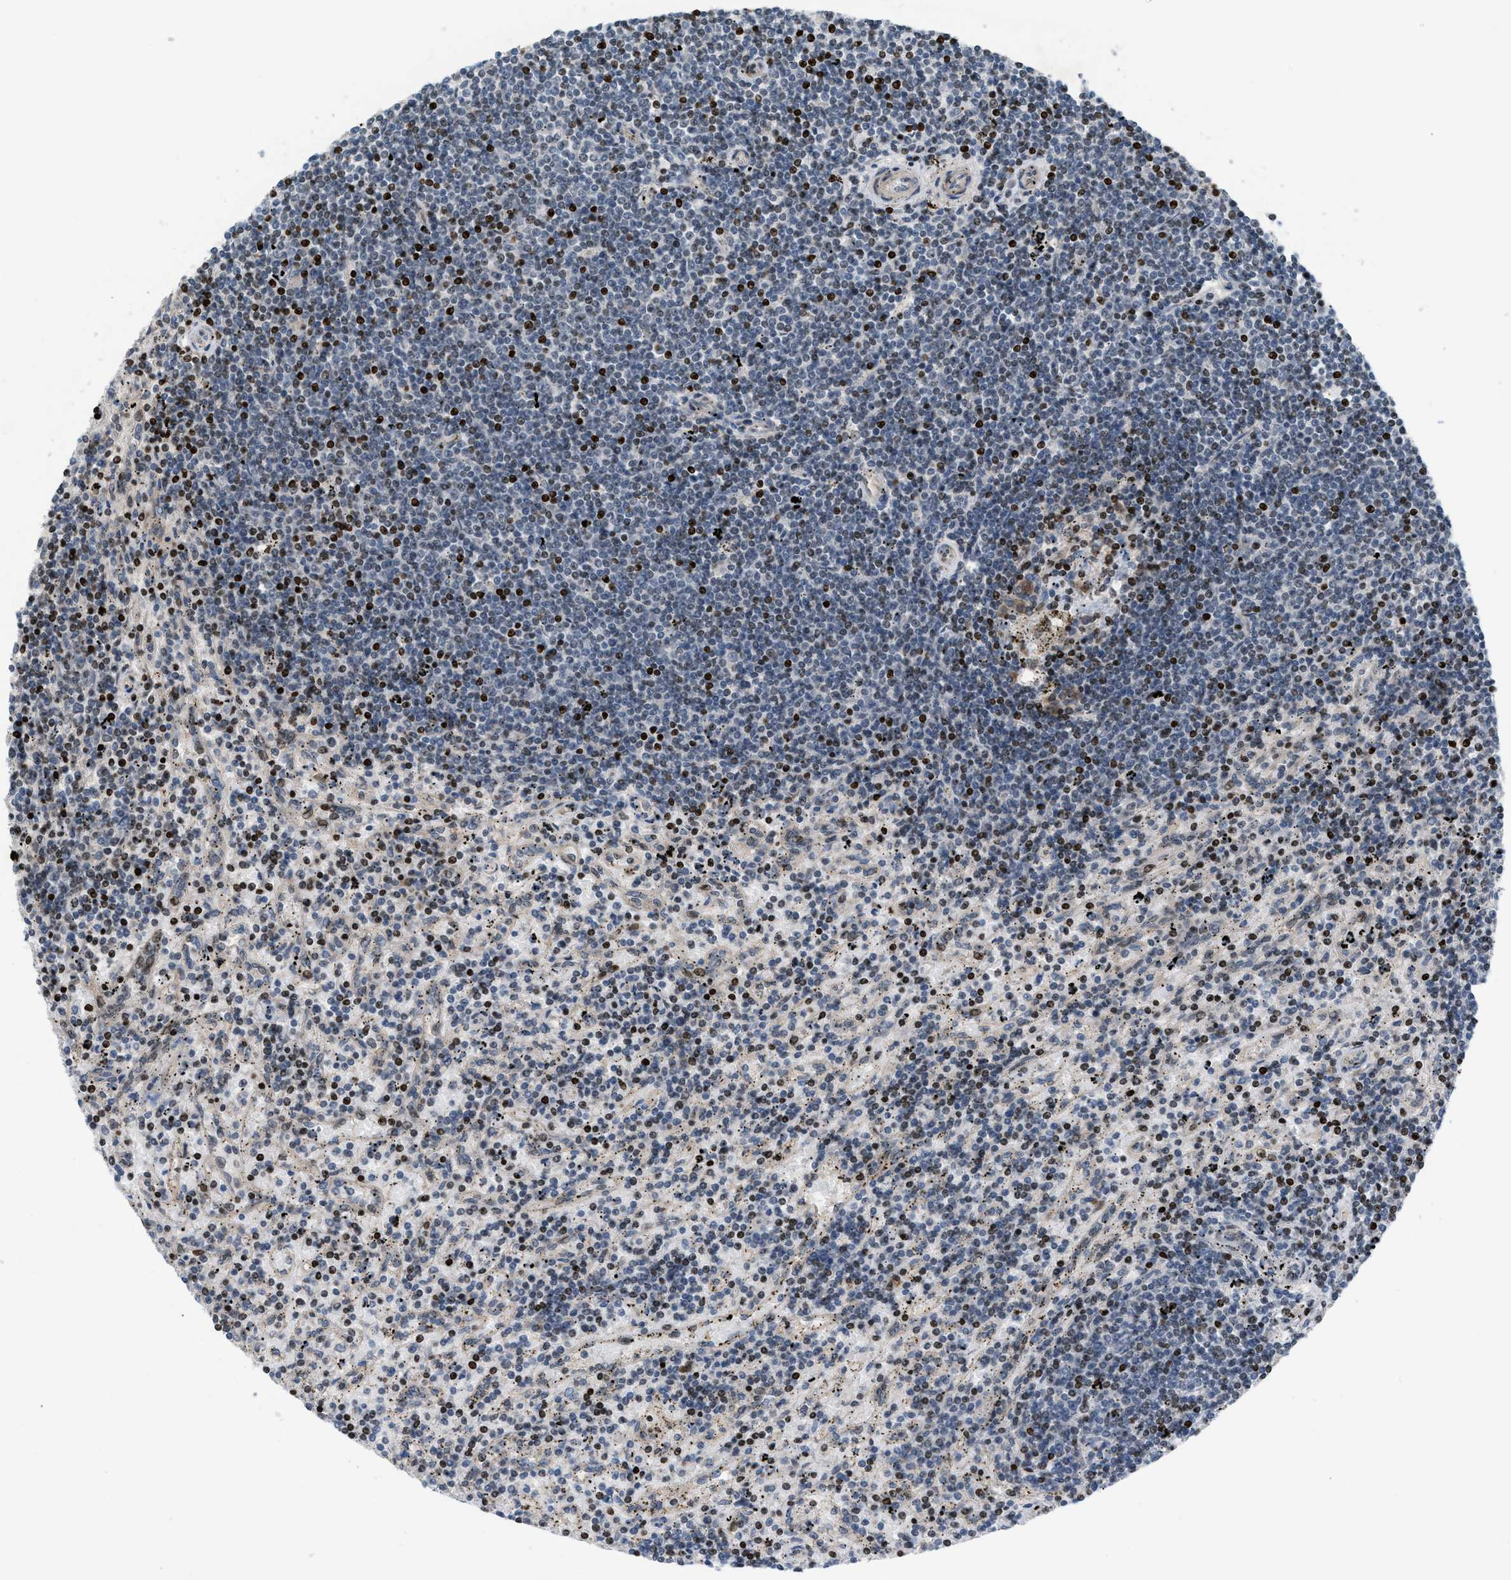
{"staining": {"intensity": "negative", "quantity": "none", "location": "none"}, "tissue": "lymphoma", "cell_type": "Tumor cells", "image_type": "cancer", "snomed": [{"axis": "morphology", "description": "Malignant lymphoma, non-Hodgkin's type, Low grade"}, {"axis": "topography", "description": "Spleen"}], "caption": "This is an immunohistochemistry photomicrograph of human malignant lymphoma, non-Hodgkin's type (low-grade). There is no staining in tumor cells.", "gene": "ZNF276", "patient": {"sex": "male", "age": 76}}